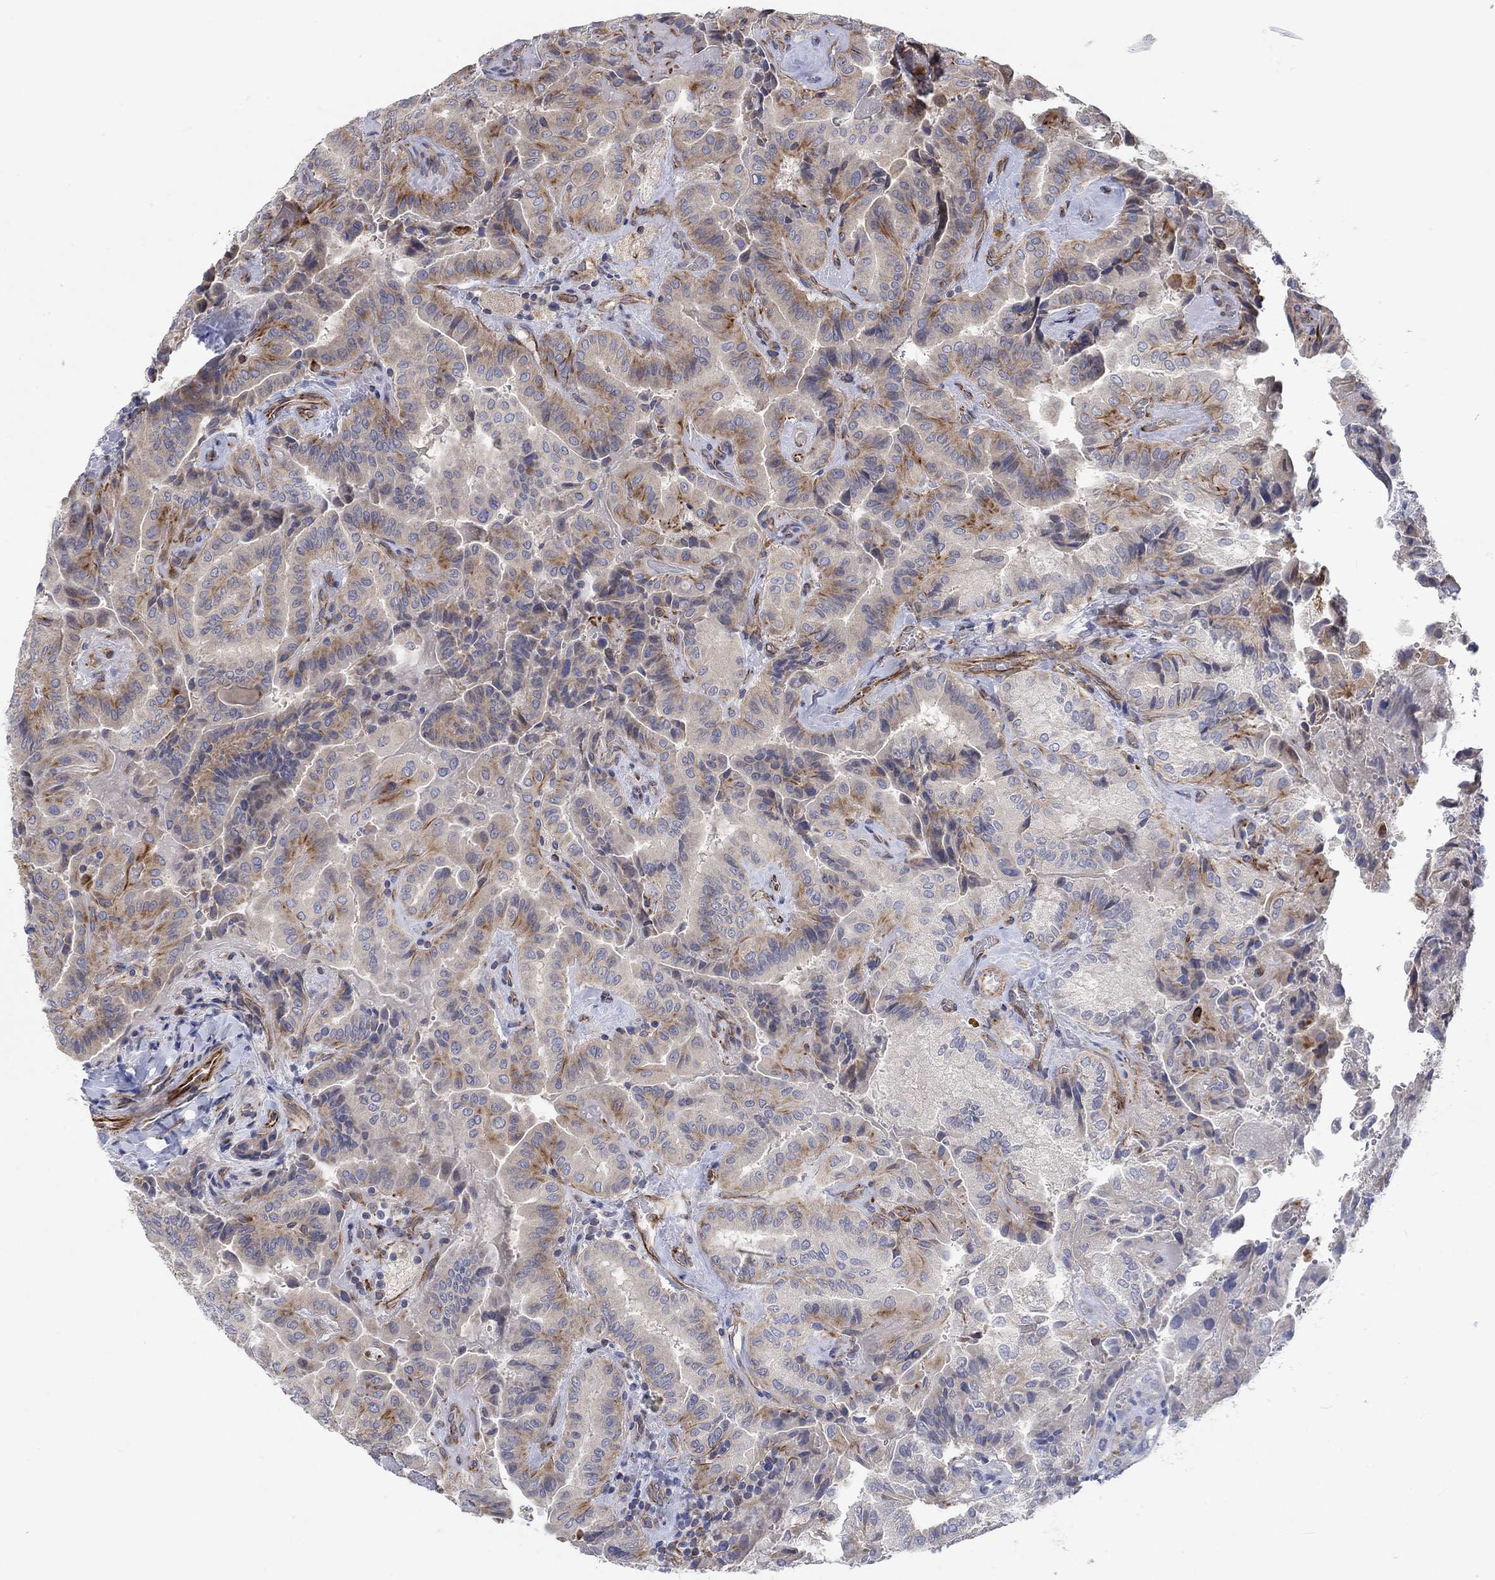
{"staining": {"intensity": "moderate", "quantity": "25%-75%", "location": "cytoplasmic/membranous"}, "tissue": "thyroid cancer", "cell_type": "Tumor cells", "image_type": "cancer", "snomed": [{"axis": "morphology", "description": "Papillary adenocarcinoma, NOS"}, {"axis": "topography", "description": "Thyroid gland"}], "caption": "Protein expression analysis of human thyroid cancer reveals moderate cytoplasmic/membranous expression in about 25%-75% of tumor cells.", "gene": "CAMK1D", "patient": {"sex": "female", "age": 68}}